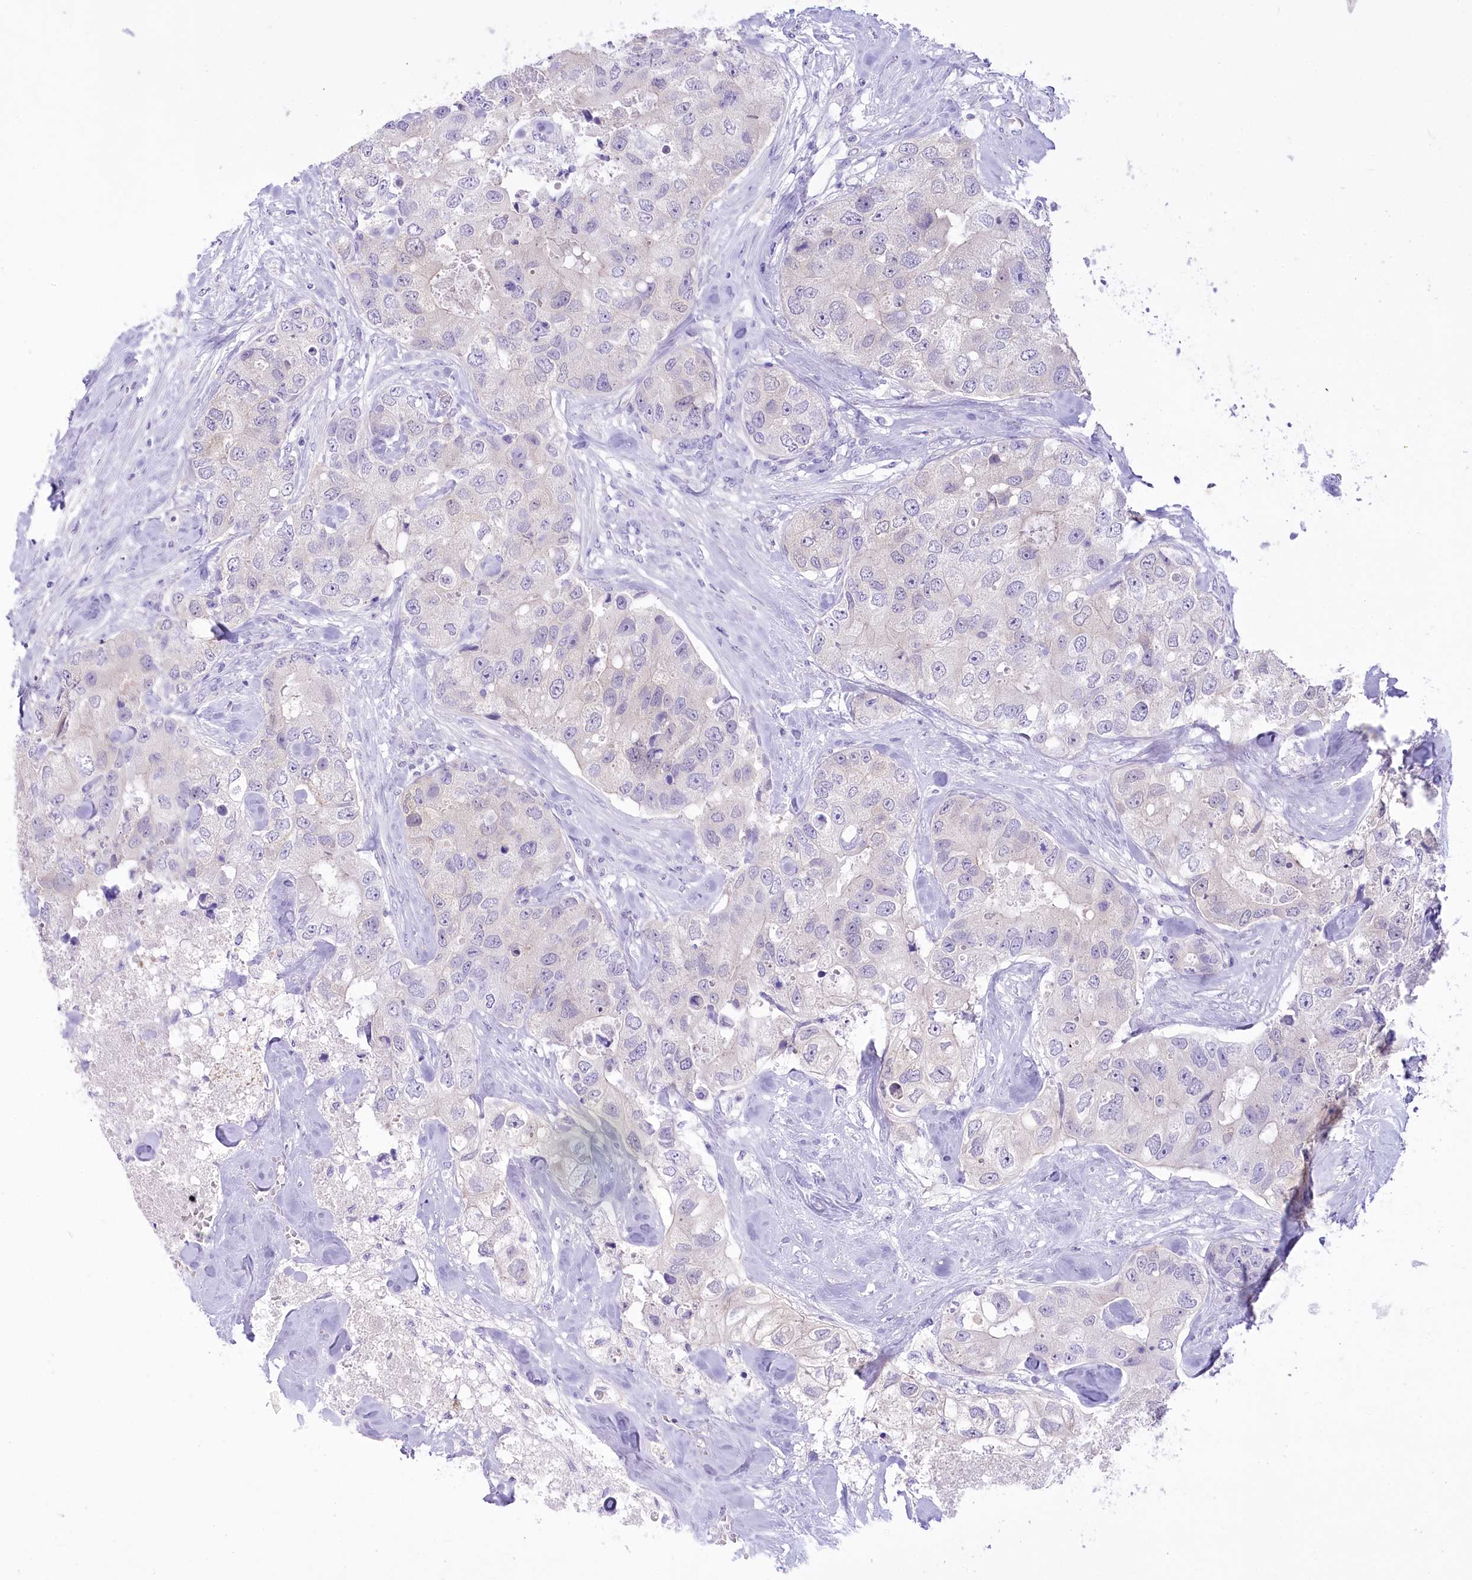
{"staining": {"intensity": "negative", "quantity": "none", "location": "none"}, "tissue": "breast cancer", "cell_type": "Tumor cells", "image_type": "cancer", "snomed": [{"axis": "morphology", "description": "Duct carcinoma"}, {"axis": "topography", "description": "Breast"}], "caption": "Micrograph shows no significant protein positivity in tumor cells of breast intraductal carcinoma.", "gene": "PBLD", "patient": {"sex": "female", "age": 62}}